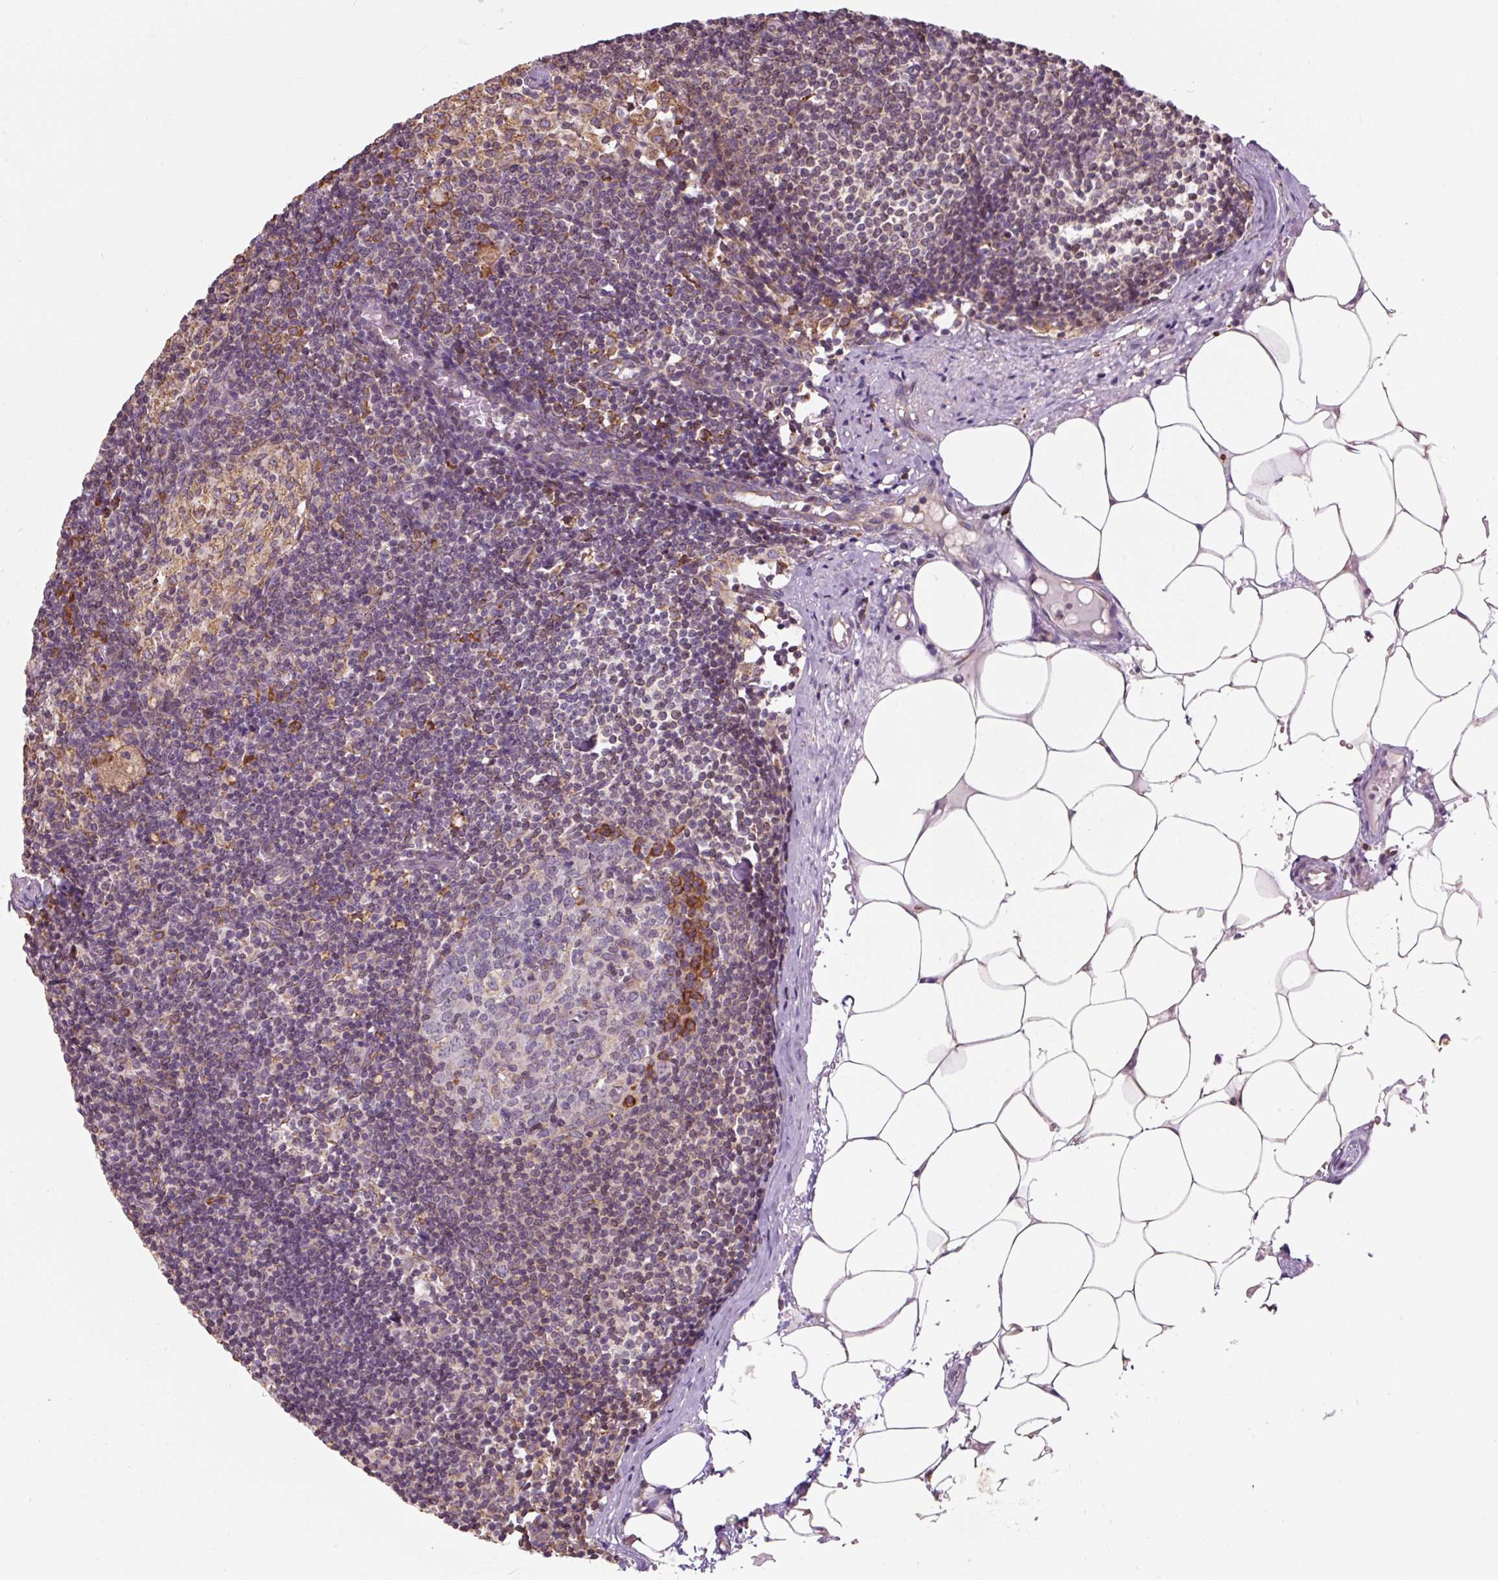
{"staining": {"intensity": "moderate", "quantity": "<25%", "location": "cytoplasmic/membranous"}, "tissue": "lymph node", "cell_type": "Germinal center cells", "image_type": "normal", "snomed": [{"axis": "morphology", "description": "Normal tissue, NOS"}, {"axis": "topography", "description": "Lymph node"}], "caption": "Protein staining displays moderate cytoplasmic/membranous expression in about <25% of germinal center cells in unremarkable lymph node.", "gene": "PRKCSH", "patient": {"sex": "male", "age": 49}}